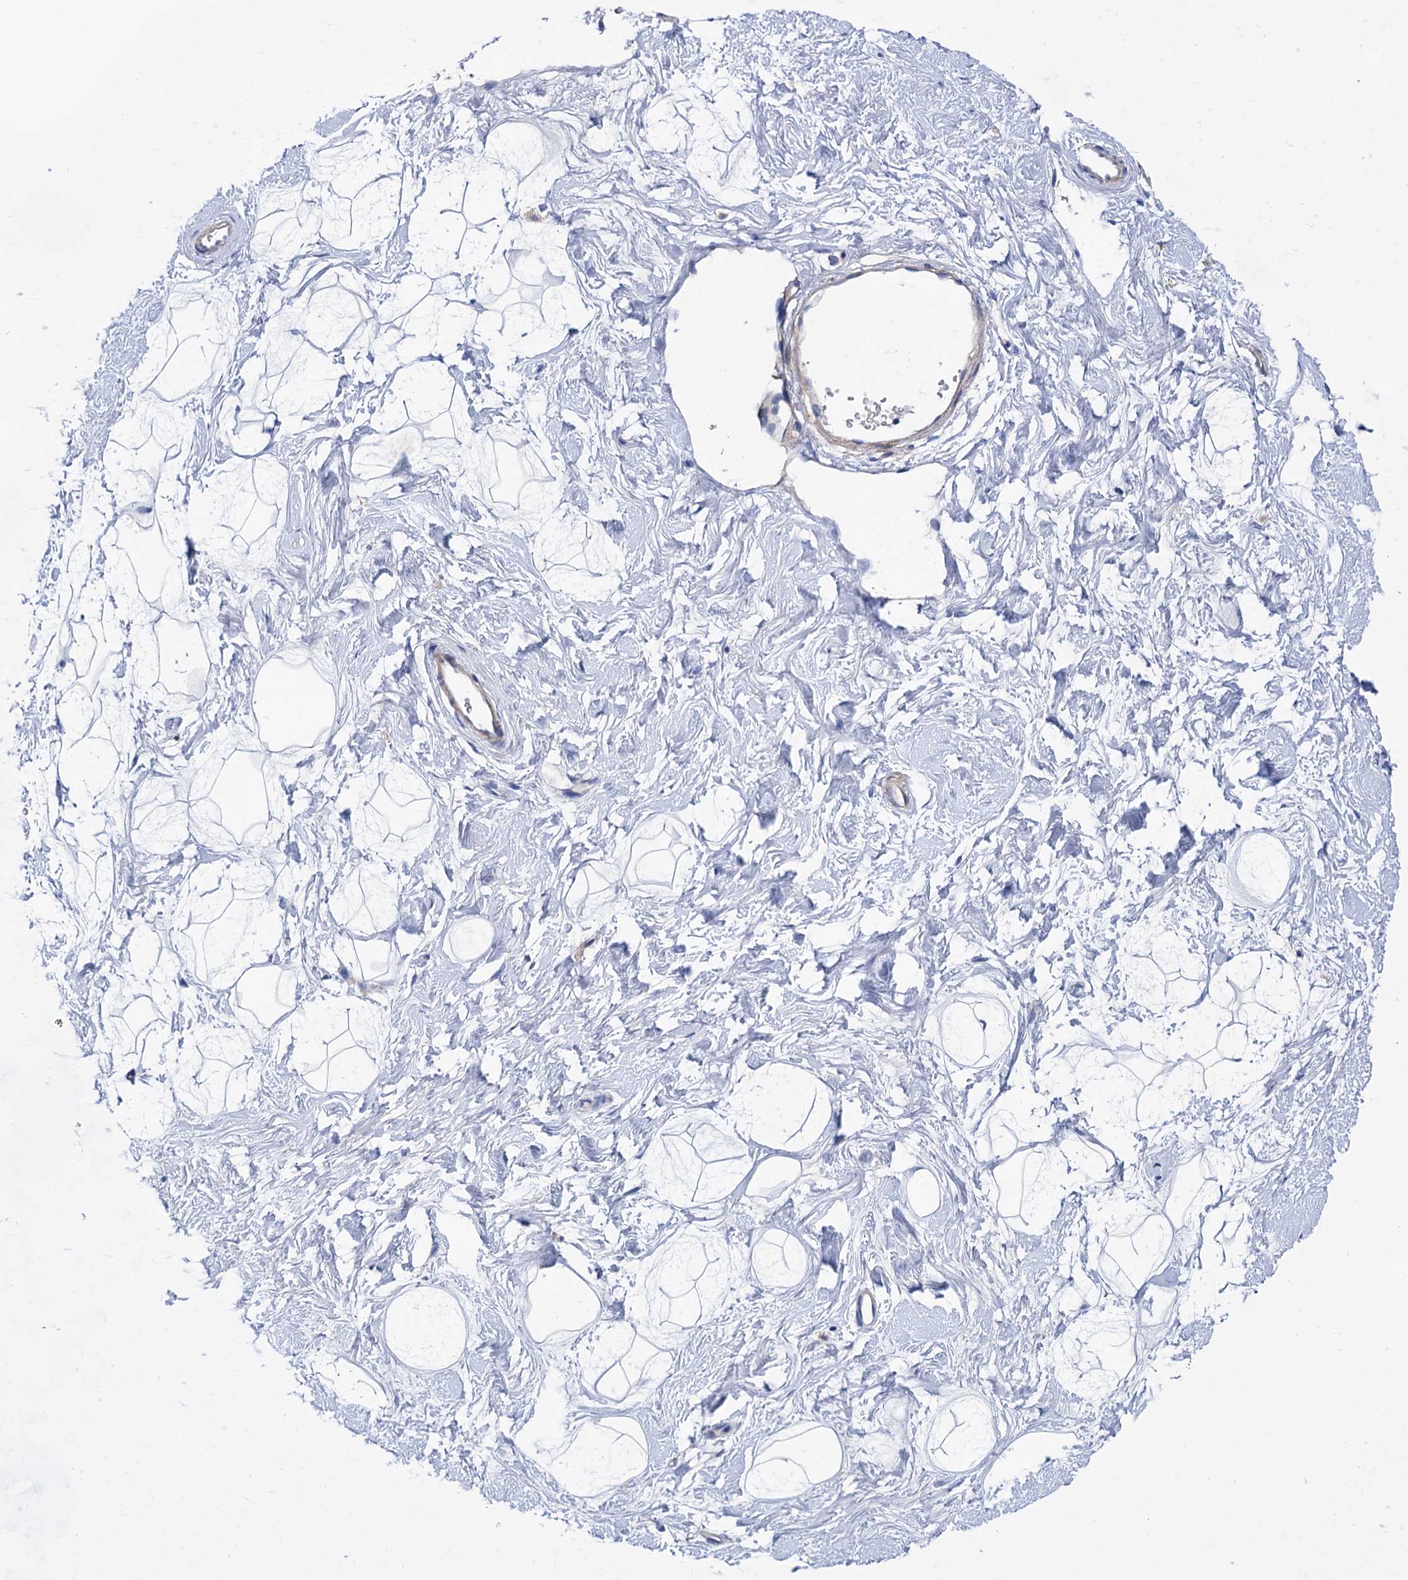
{"staining": {"intensity": "negative", "quantity": "none", "location": "none"}, "tissue": "breast", "cell_type": "Adipocytes", "image_type": "normal", "snomed": [{"axis": "morphology", "description": "Normal tissue, NOS"}, {"axis": "morphology", "description": "Adenoma, NOS"}, {"axis": "topography", "description": "Breast"}], "caption": "Normal breast was stained to show a protein in brown. There is no significant expression in adipocytes. (Immunohistochemistry, brightfield microscopy, high magnification).", "gene": "GPR155", "patient": {"sex": "female", "age": 23}}